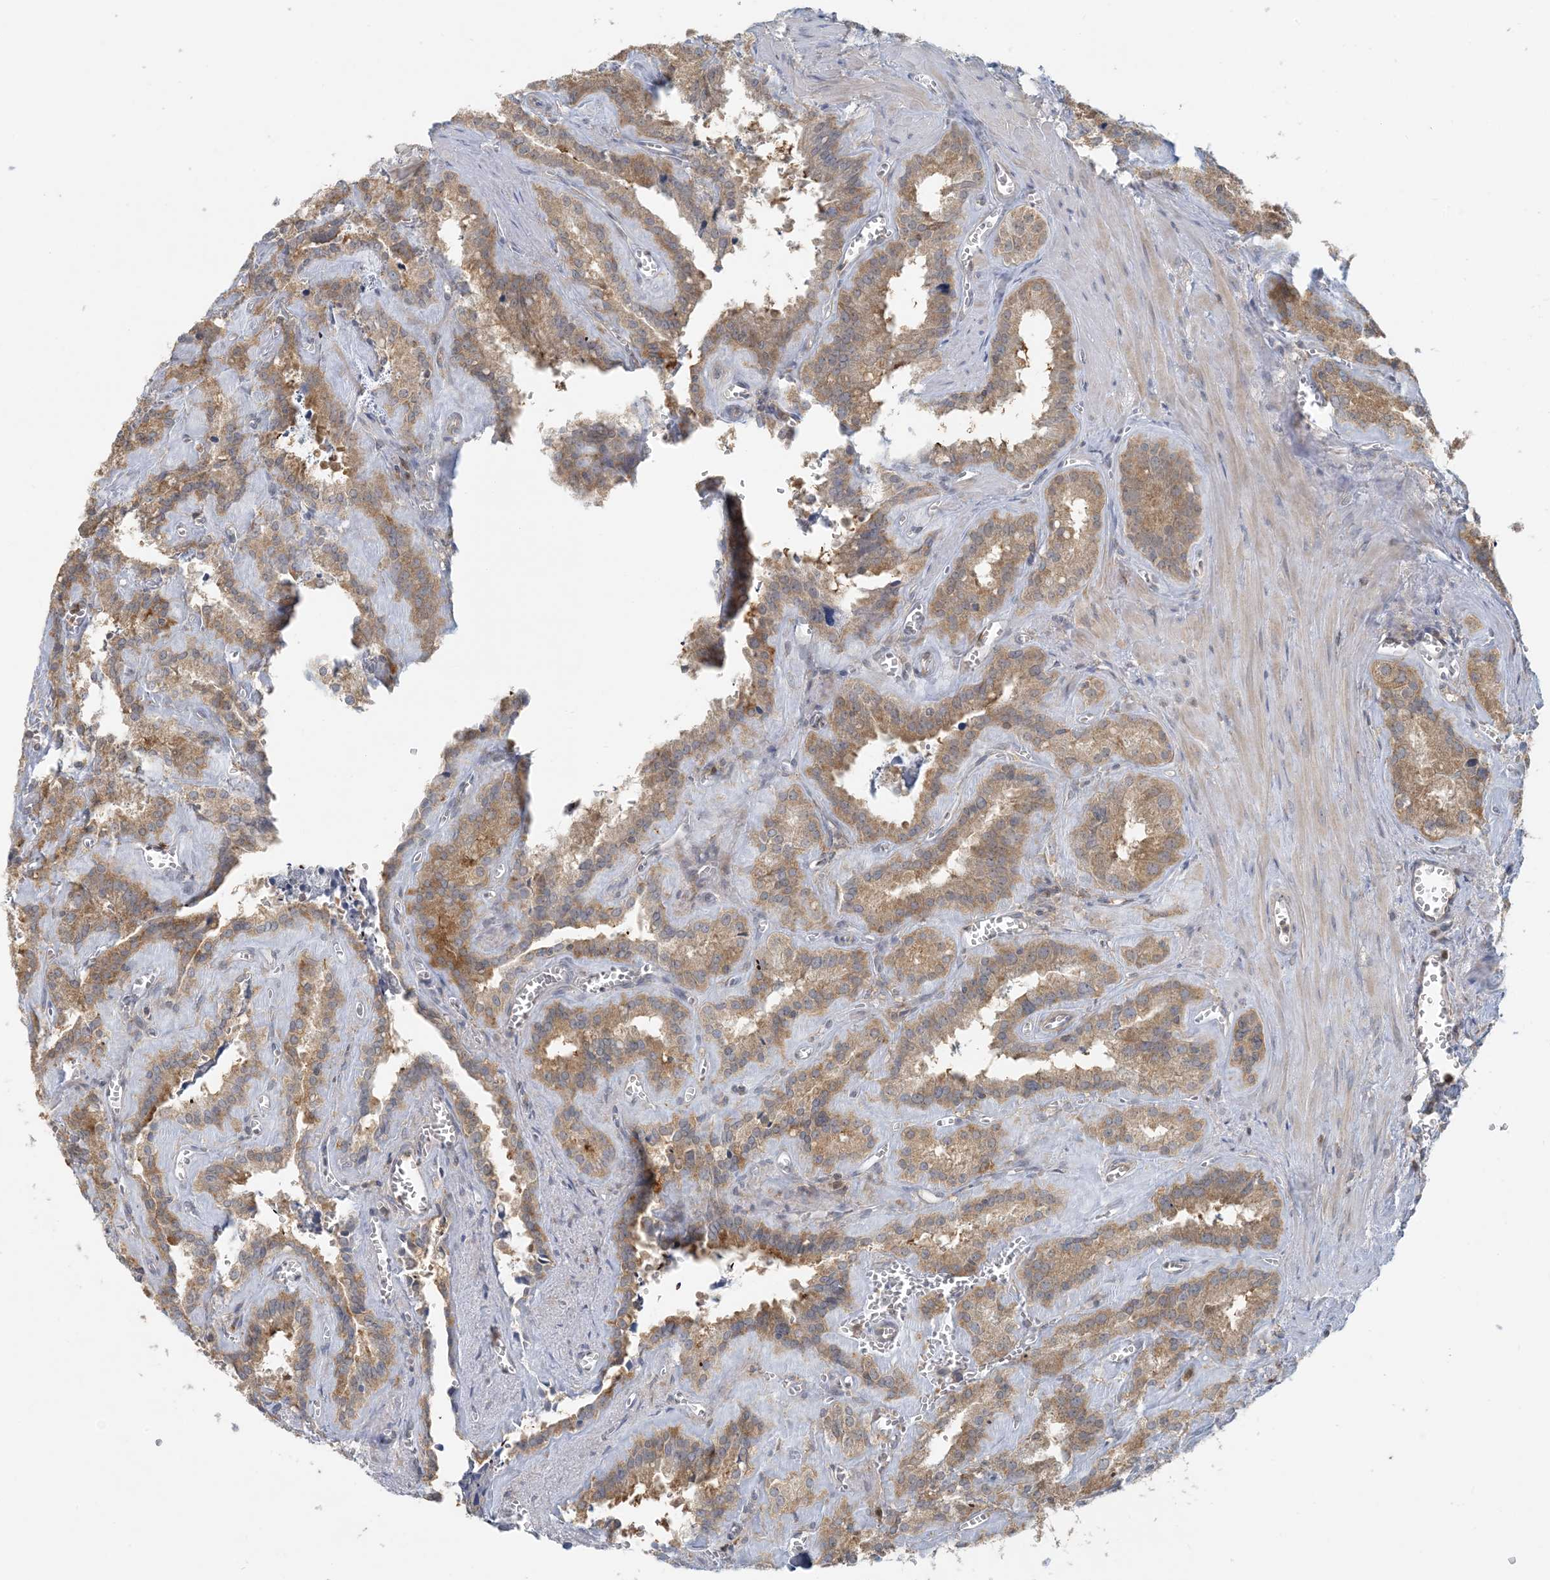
{"staining": {"intensity": "moderate", "quantity": ">75%", "location": "cytoplasmic/membranous"}, "tissue": "seminal vesicle", "cell_type": "Glandular cells", "image_type": "normal", "snomed": [{"axis": "morphology", "description": "Normal tissue, NOS"}, {"axis": "topography", "description": "Prostate"}, {"axis": "topography", "description": "Seminal veicle"}], "caption": "Immunohistochemical staining of normal human seminal vesicle reveals medium levels of moderate cytoplasmic/membranous positivity in about >75% of glandular cells. The protein of interest is shown in brown color, while the nuclei are stained blue.", "gene": "HACL1", "patient": {"sex": "male", "age": 59}}